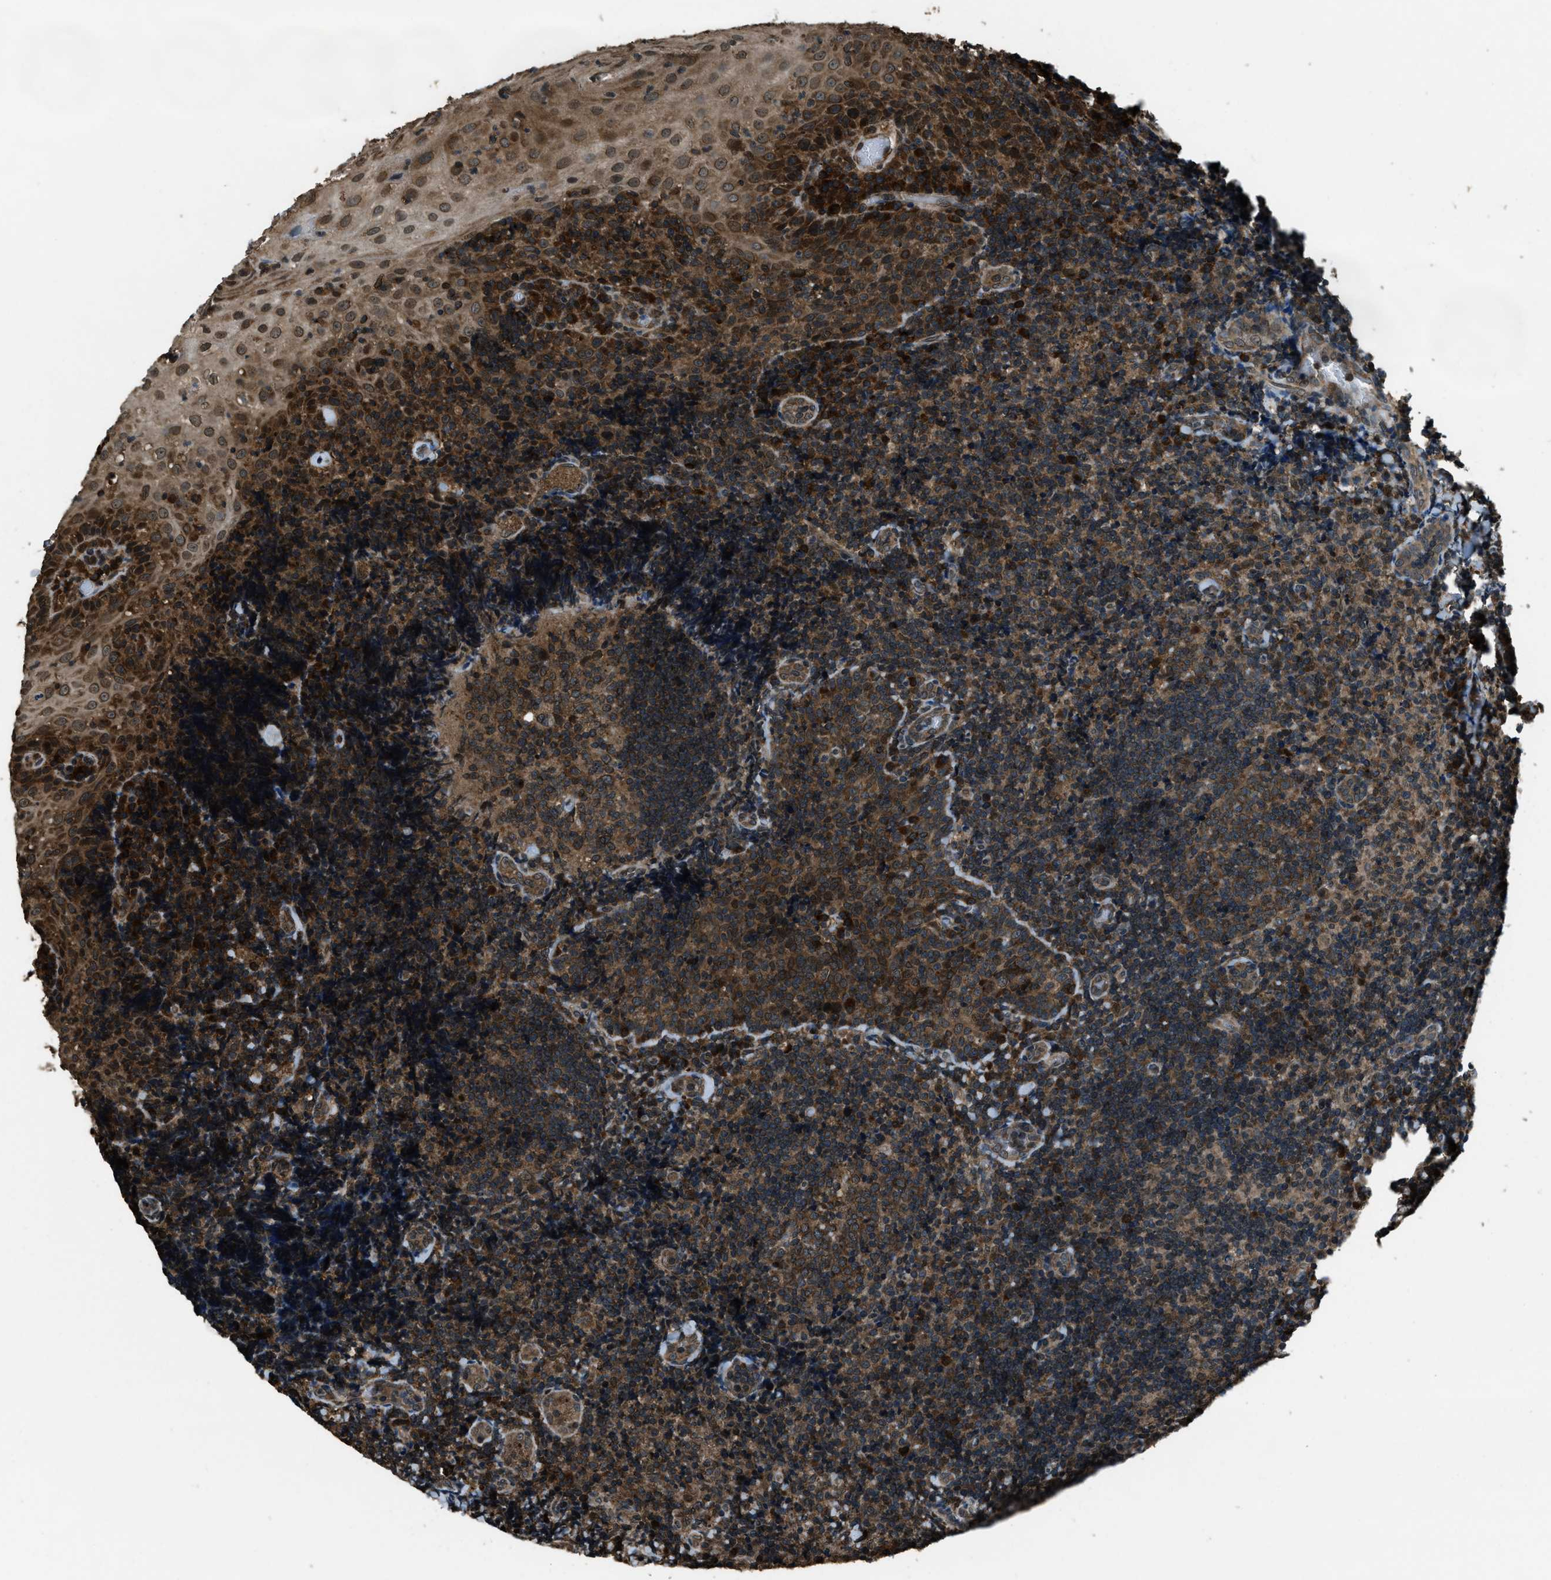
{"staining": {"intensity": "moderate", "quantity": ">75%", "location": "cytoplasmic/membranous"}, "tissue": "tonsil", "cell_type": "Germinal center cells", "image_type": "normal", "snomed": [{"axis": "morphology", "description": "Normal tissue, NOS"}, {"axis": "topography", "description": "Tonsil"}], "caption": "Brown immunohistochemical staining in normal tonsil exhibits moderate cytoplasmic/membranous expression in approximately >75% of germinal center cells.", "gene": "TRIM4", "patient": {"sex": "male", "age": 37}}